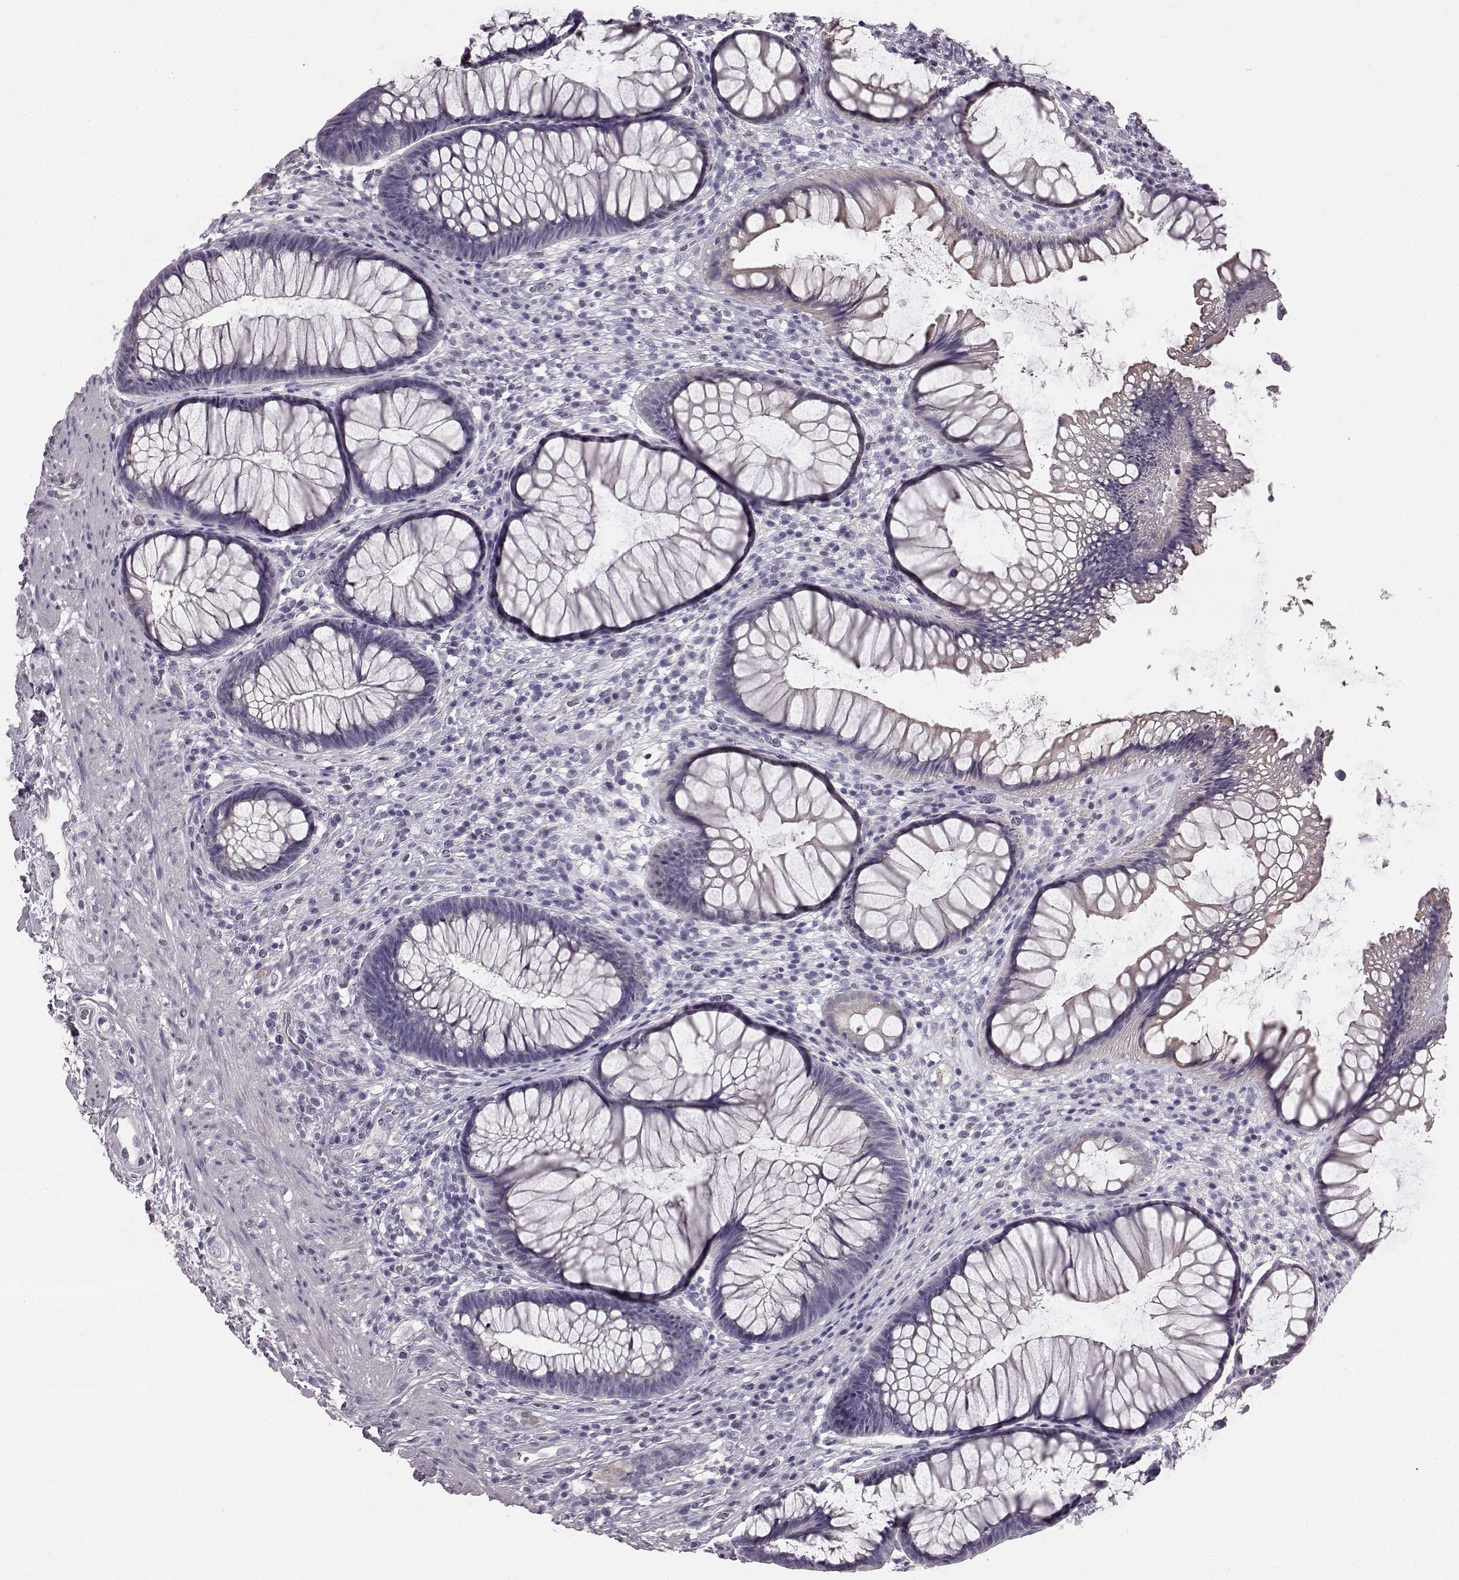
{"staining": {"intensity": "negative", "quantity": "none", "location": "none"}, "tissue": "rectum", "cell_type": "Glandular cells", "image_type": "normal", "snomed": [{"axis": "morphology", "description": "Normal tissue, NOS"}, {"axis": "topography", "description": "Smooth muscle"}, {"axis": "topography", "description": "Rectum"}], "caption": "The immunohistochemistry image has no significant expression in glandular cells of rectum. Brightfield microscopy of IHC stained with DAB (3,3'-diaminobenzidine) (brown) and hematoxylin (blue), captured at high magnification.", "gene": "KRT81", "patient": {"sex": "male", "age": 53}}